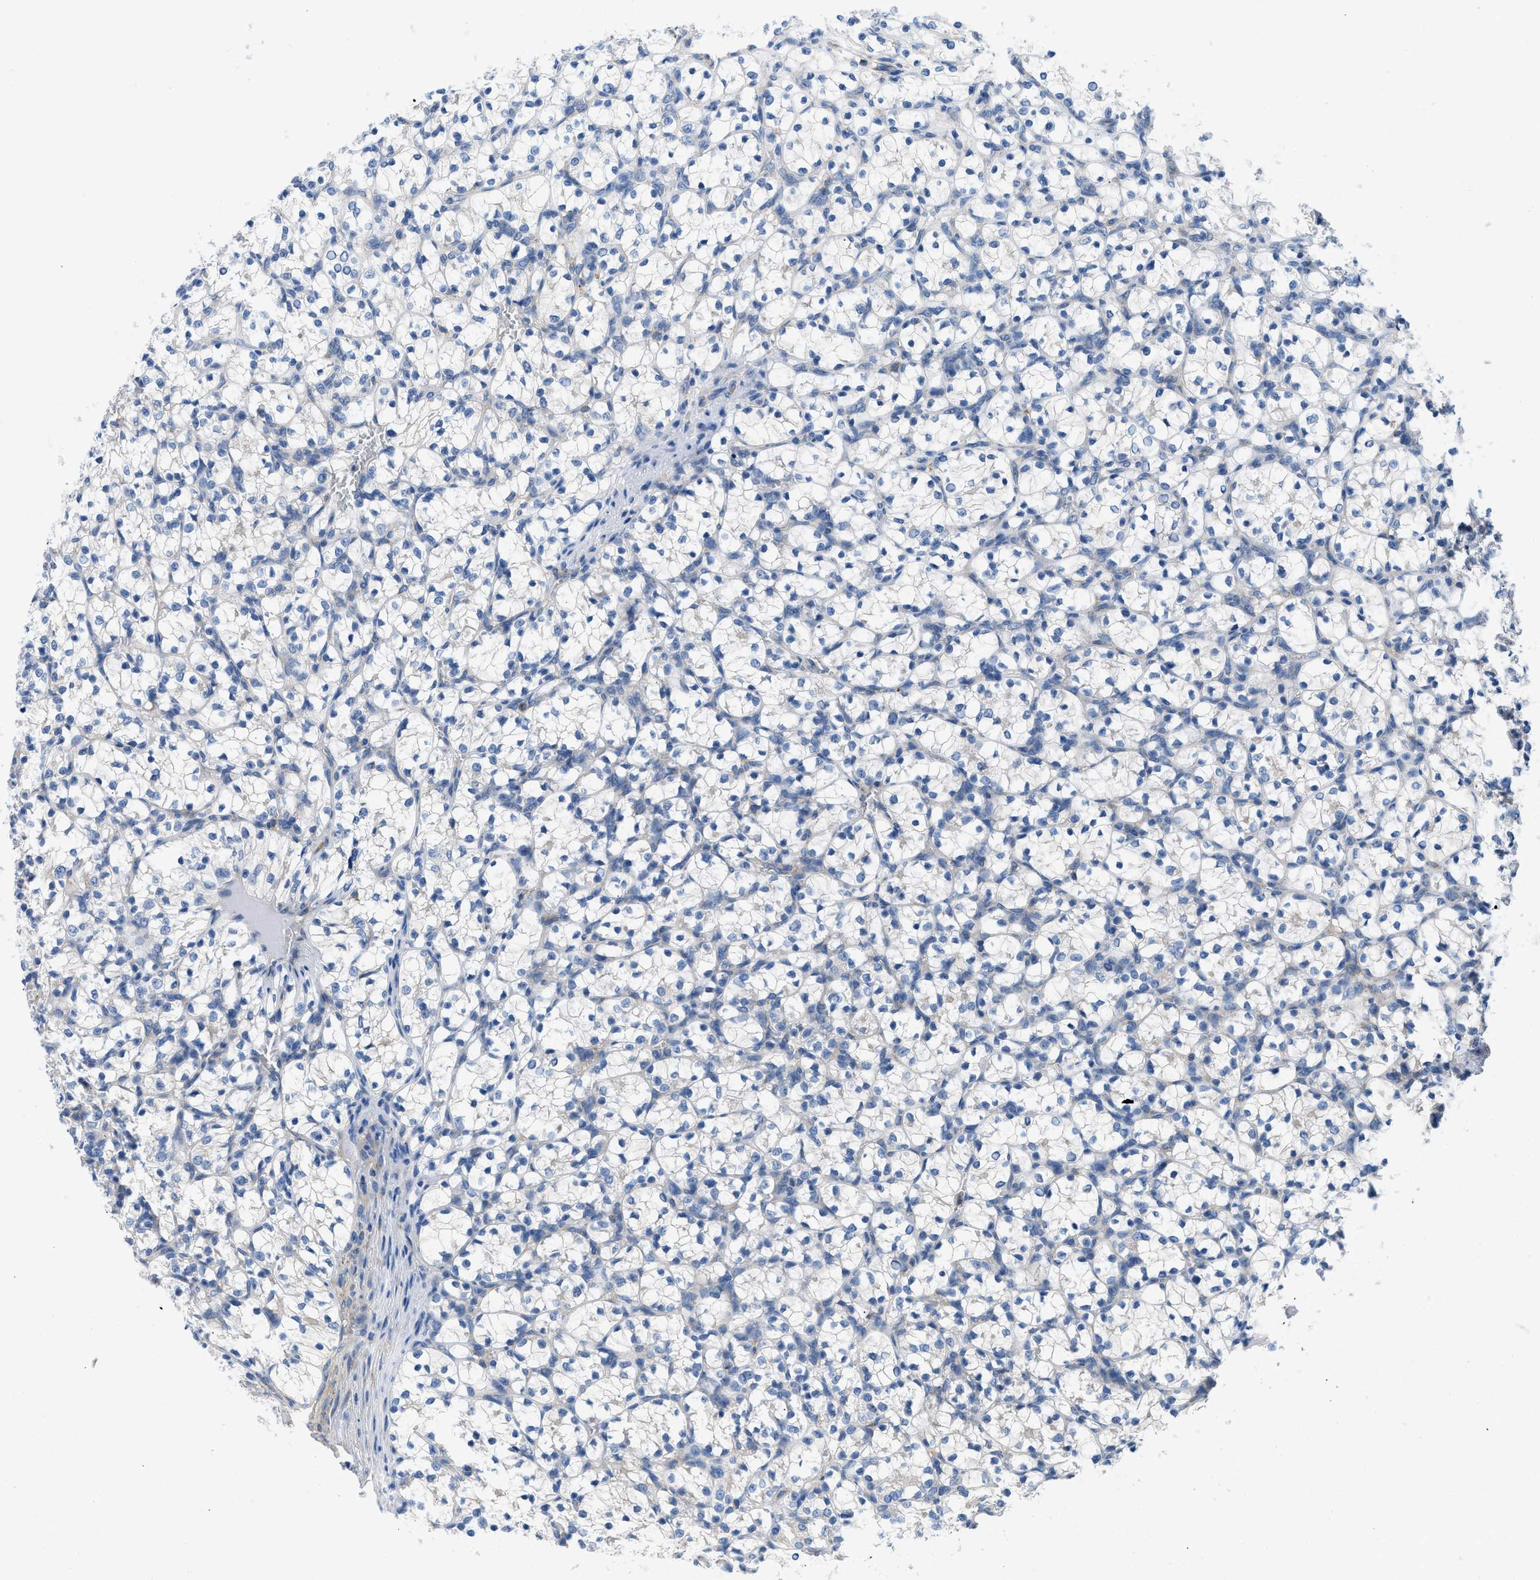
{"staining": {"intensity": "negative", "quantity": "none", "location": "none"}, "tissue": "renal cancer", "cell_type": "Tumor cells", "image_type": "cancer", "snomed": [{"axis": "morphology", "description": "Adenocarcinoma, NOS"}, {"axis": "topography", "description": "Kidney"}], "caption": "This is a histopathology image of immunohistochemistry (IHC) staining of renal cancer (adenocarcinoma), which shows no staining in tumor cells. The staining was performed using DAB to visualize the protein expression in brown, while the nuclei were stained in blue with hematoxylin (Magnification: 20x).", "gene": "BNC2", "patient": {"sex": "female", "age": 69}}